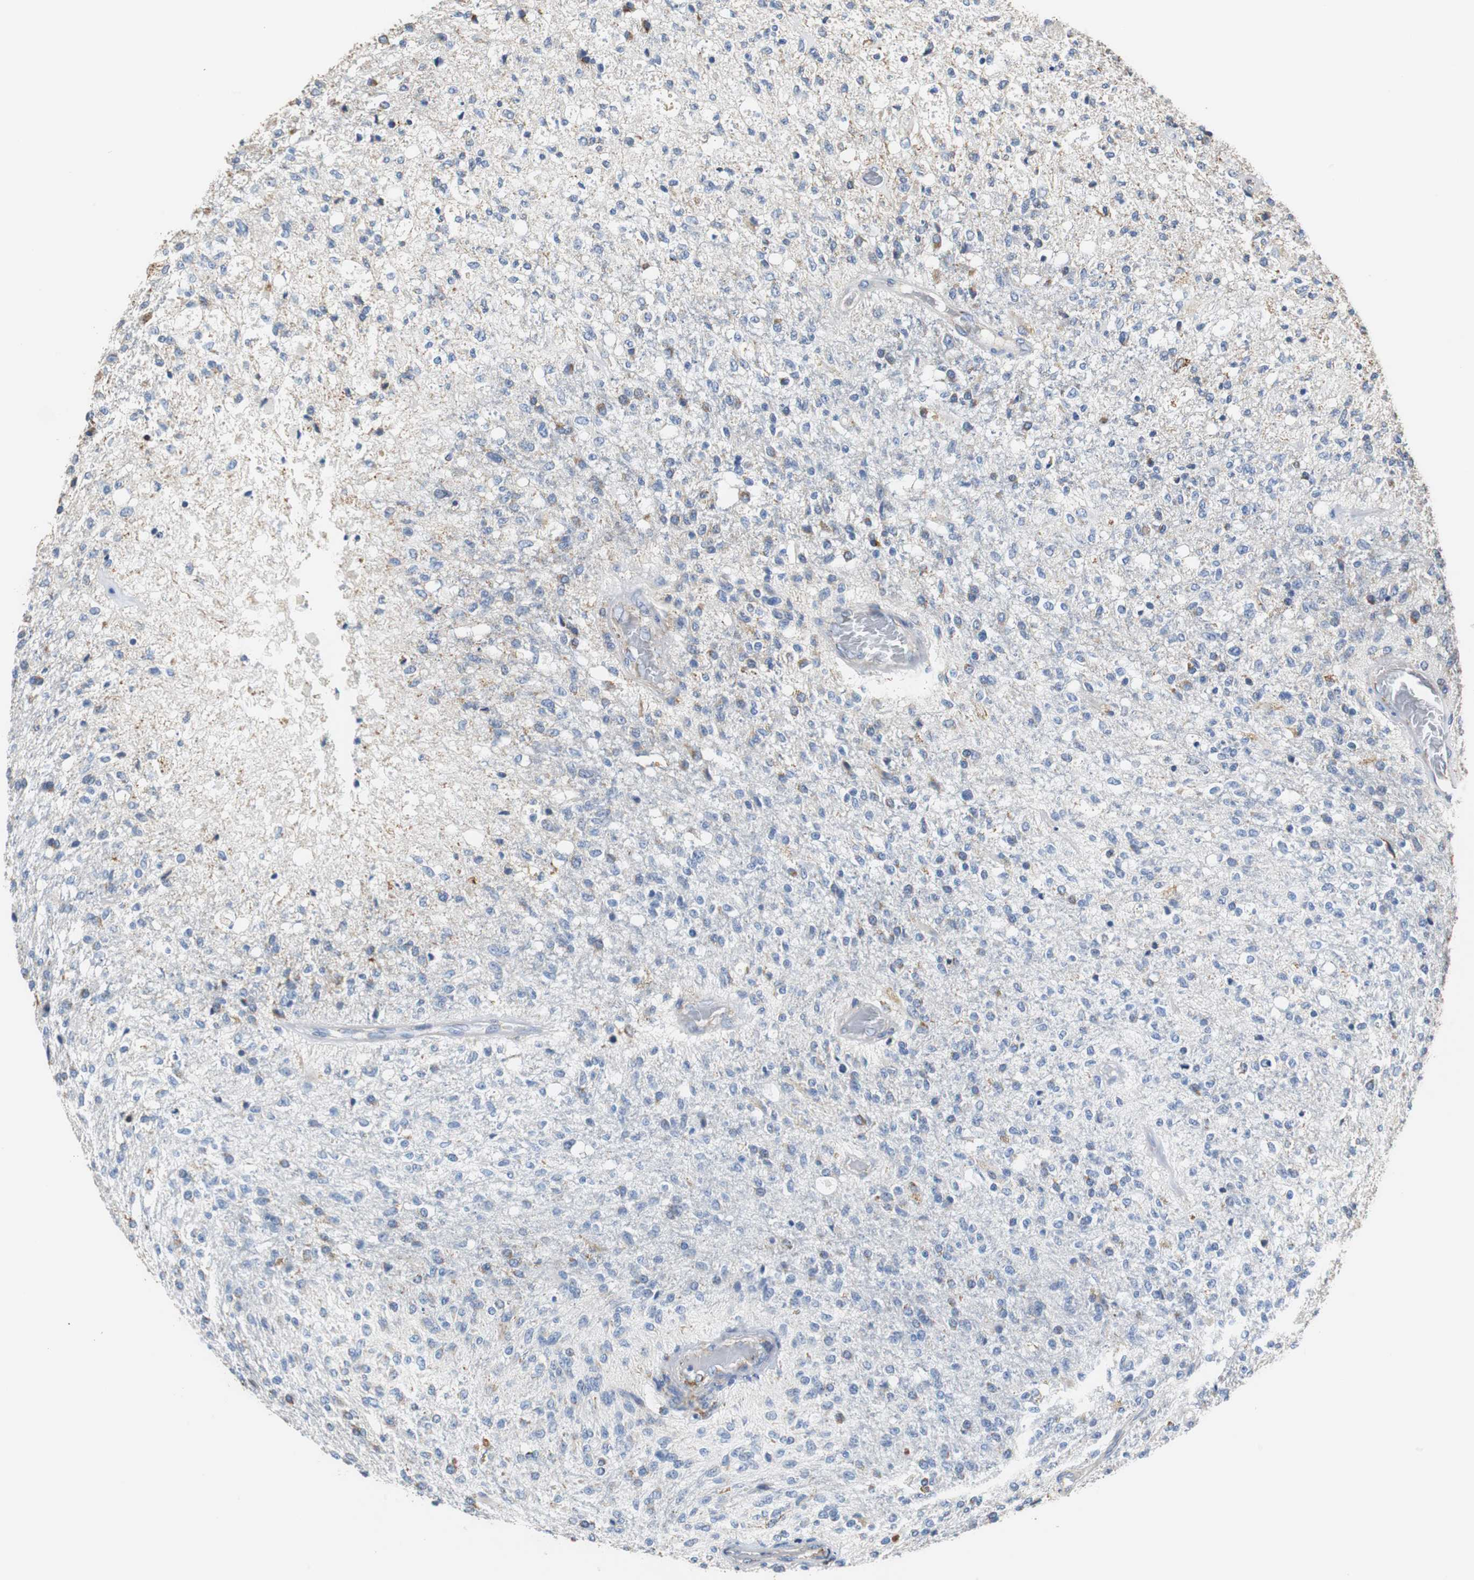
{"staining": {"intensity": "moderate", "quantity": "<25%", "location": "cytoplasmic/membranous"}, "tissue": "glioma", "cell_type": "Tumor cells", "image_type": "cancer", "snomed": [{"axis": "morphology", "description": "Normal tissue, NOS"}, {"axis": "morphology", "description": "Glioma, malignant, High grade"}, {"axis": "topography", "description": "Cerebral cortex"}], "caption": "Malignant glioma (high-grade) tissue shows moderate cytoplasmic/membranous positivity in approximately <25% of tumor cells (Stains: DAB (3,3'-diaminobenzidine) in brown, nuclei in blue, Microscopy: brightfield microscopy at high magnification).", "gene": "PCK1", "patient": {"sex": "male", "age": 77}}